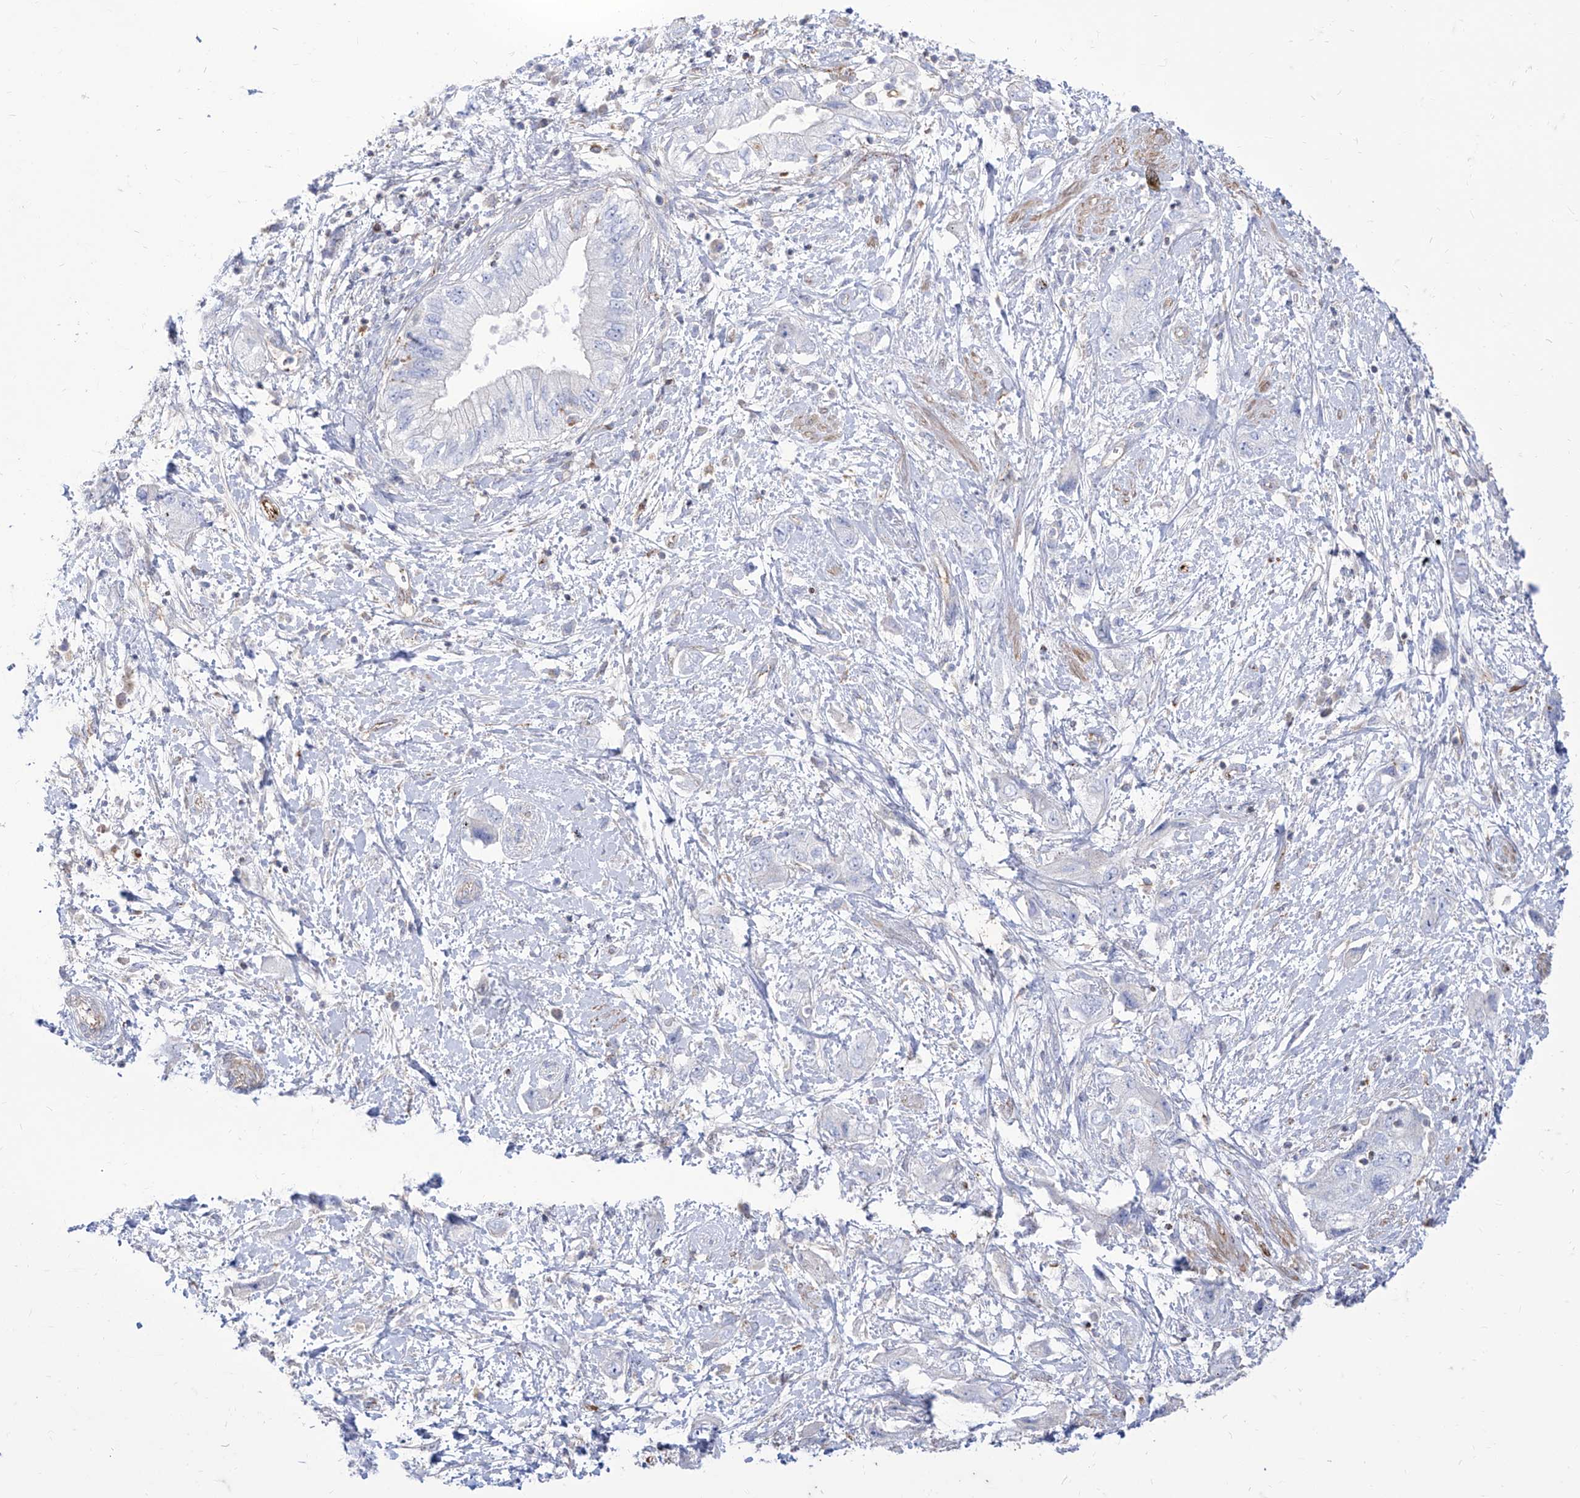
{"staining": {"intensity": "negative", "quantity": "none", "location": "none"}, "tissue": "pancreatic cancer", "cell_type": "Tumor cells", "image_type": "cancer", "snomed": [{"axis": "morphology", "description": "Adenocarcinoma, NOS"}, {"axis": "topography", "description": "Pancreas"}], "caption": "Immunohistochemistry (IHC) of human pancreatic cancer (adenocarcinoma) displays no staining in tumor cells.", "gene": "C1orf74", "patient": {"sex": "female", "age": 73}}